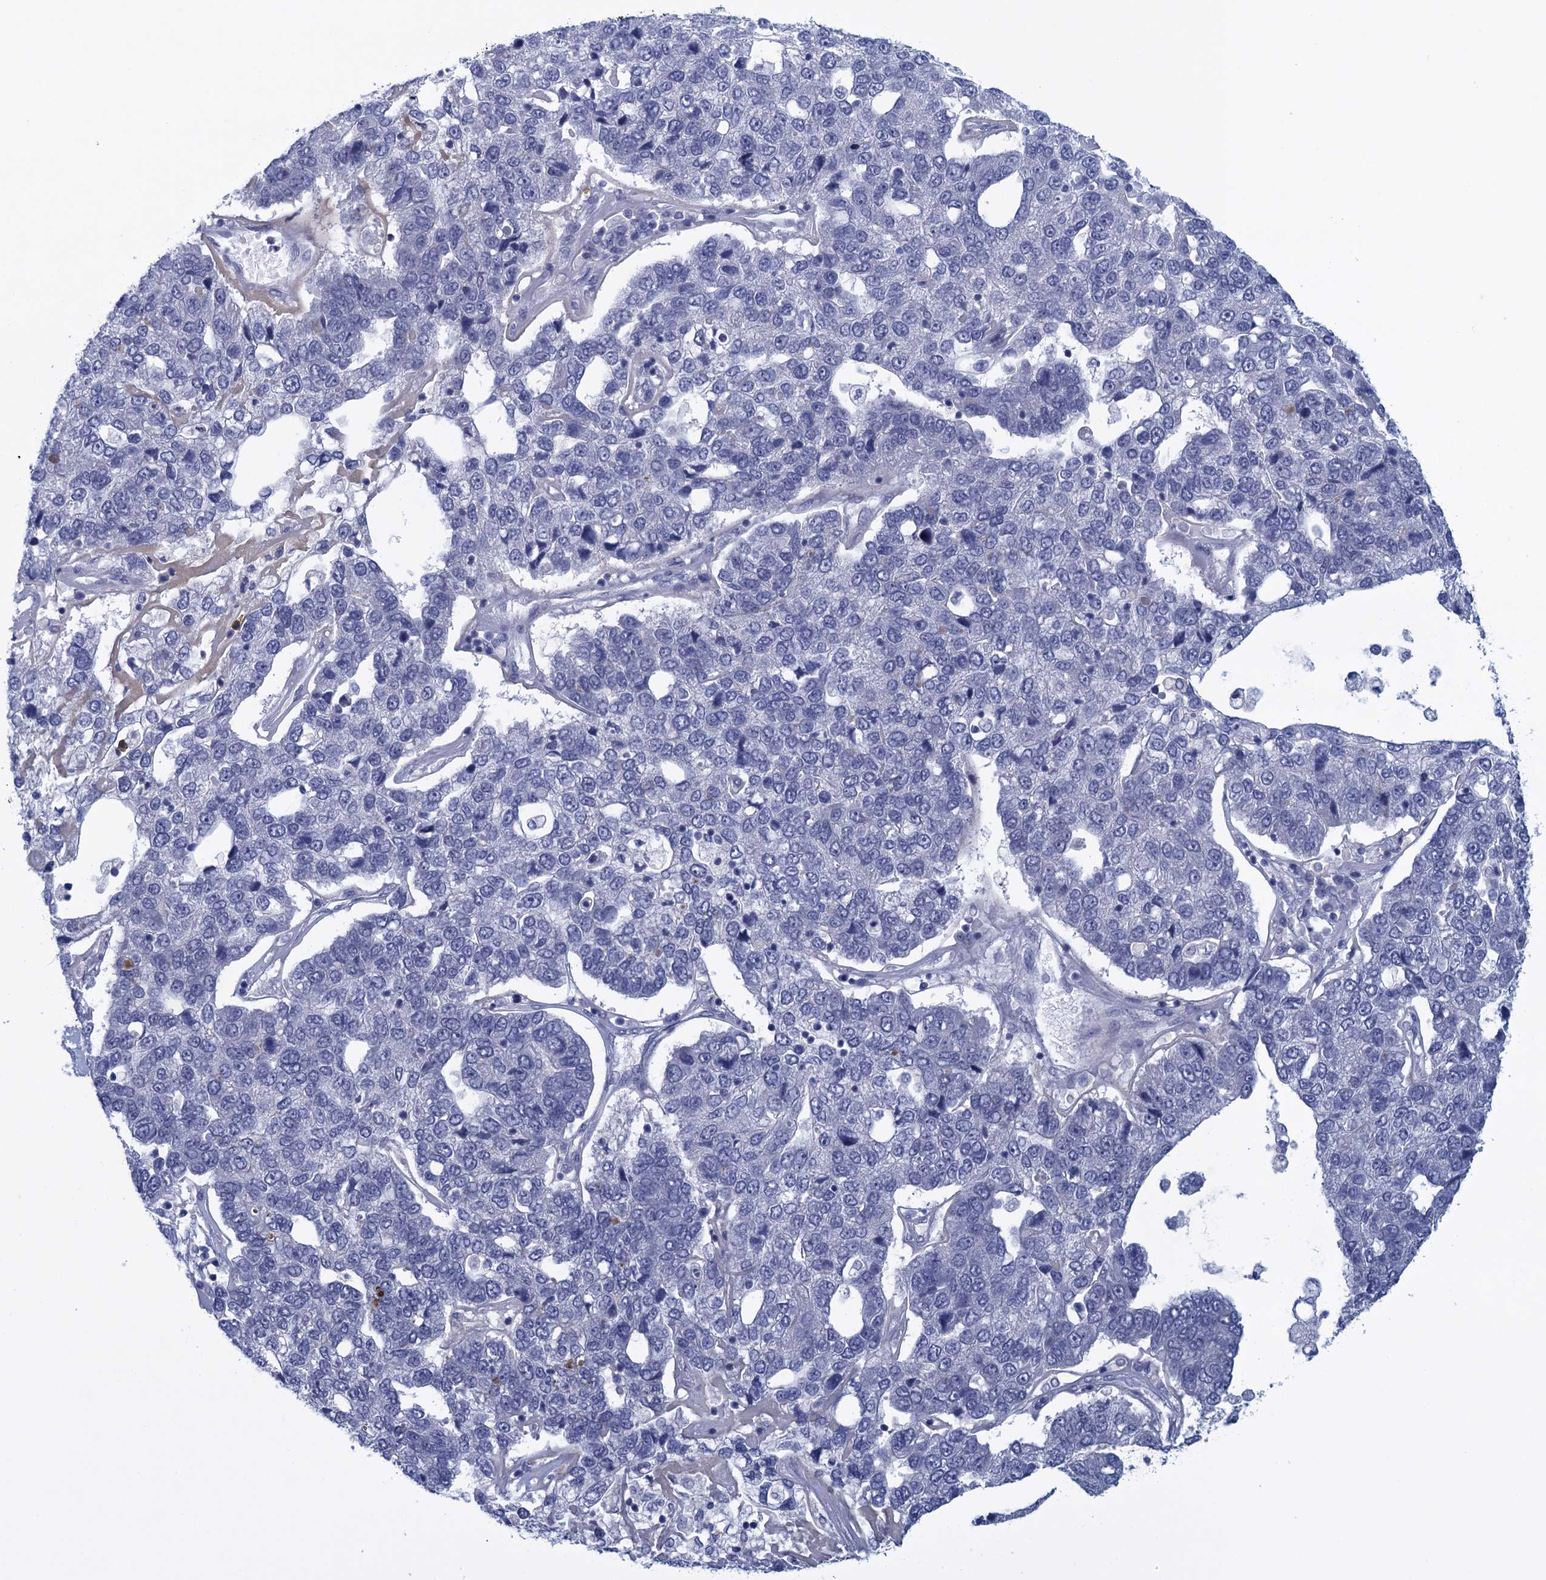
{"staining": {"intensity": "negative", "quantity": "none", "location": "none"}, "tissue": "pancreatic cancer", "cell_type": "Tumor cells", "image_type": "cancer", "snomed": [{"axis": "morphology", "description": "Adenocarcinoma, NOS"}, {"axis": "topography", "description": "Pancreas"}], "caption": "The immunohistochemistry (IHC) histopathology image has no significant staining in tumor cells of pancreatic cancer tissue.", "gene": "SCEL", "patient": {"sex": "female", "age": 61}}